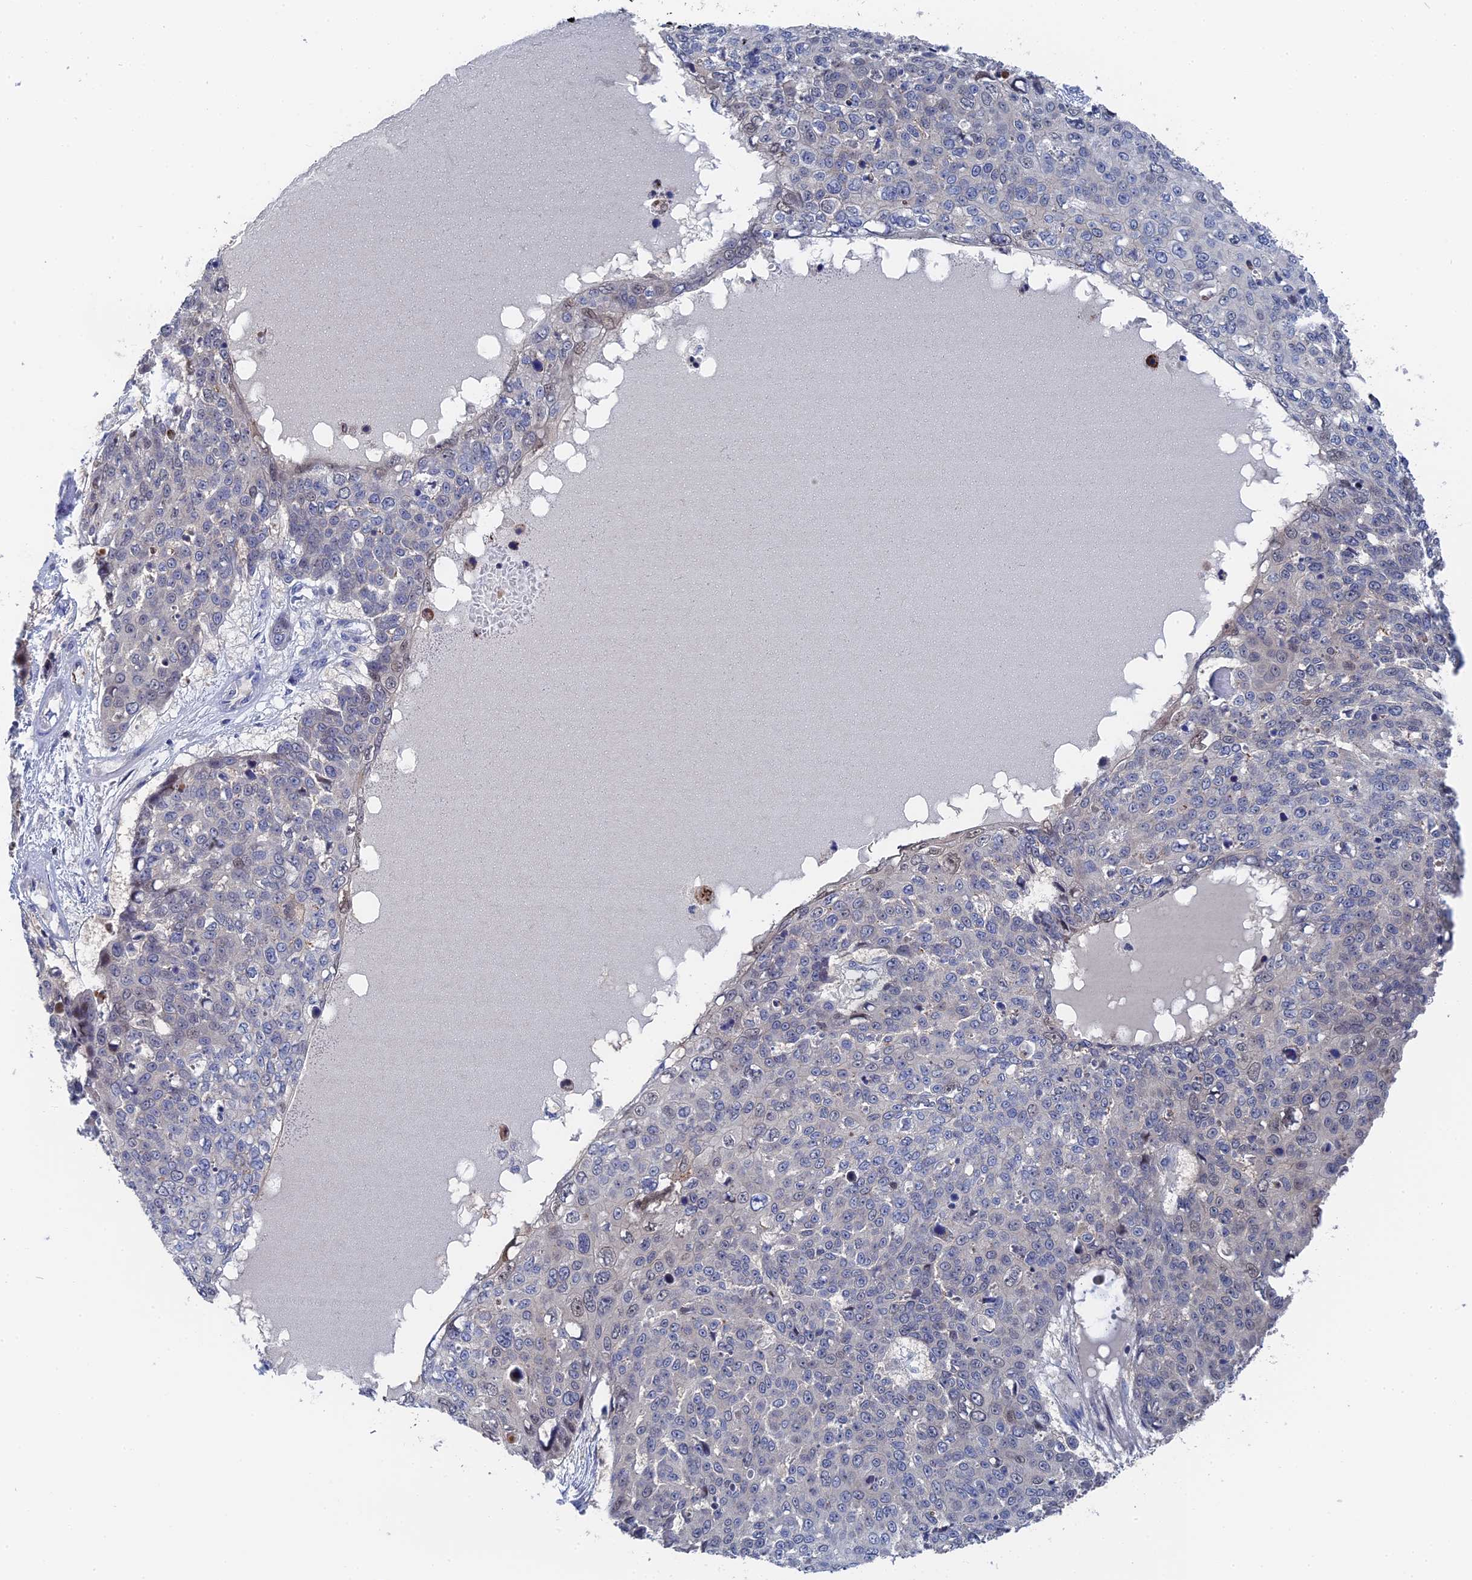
{"staining": {"intensity": "negative", "quantity": "none", "location": "none"}, "tissue": "skin cancer", "cell_type": "Tumor cells", "image_type": "cancer", "snomed": [{"axis": "morphology", "description": "Squamous cell carcinoma, NOS"}, {"axis": "topography", "description": "Skin"}], "caption": "Immunohistochemistry (IHC) micrograph of human squamous cell carcinoma (skin) stained for a protein (brown), which reveals no expression in tumor cells.", "gene": "MTHFSD", "patient": {"sex": "male", "age": 71}}